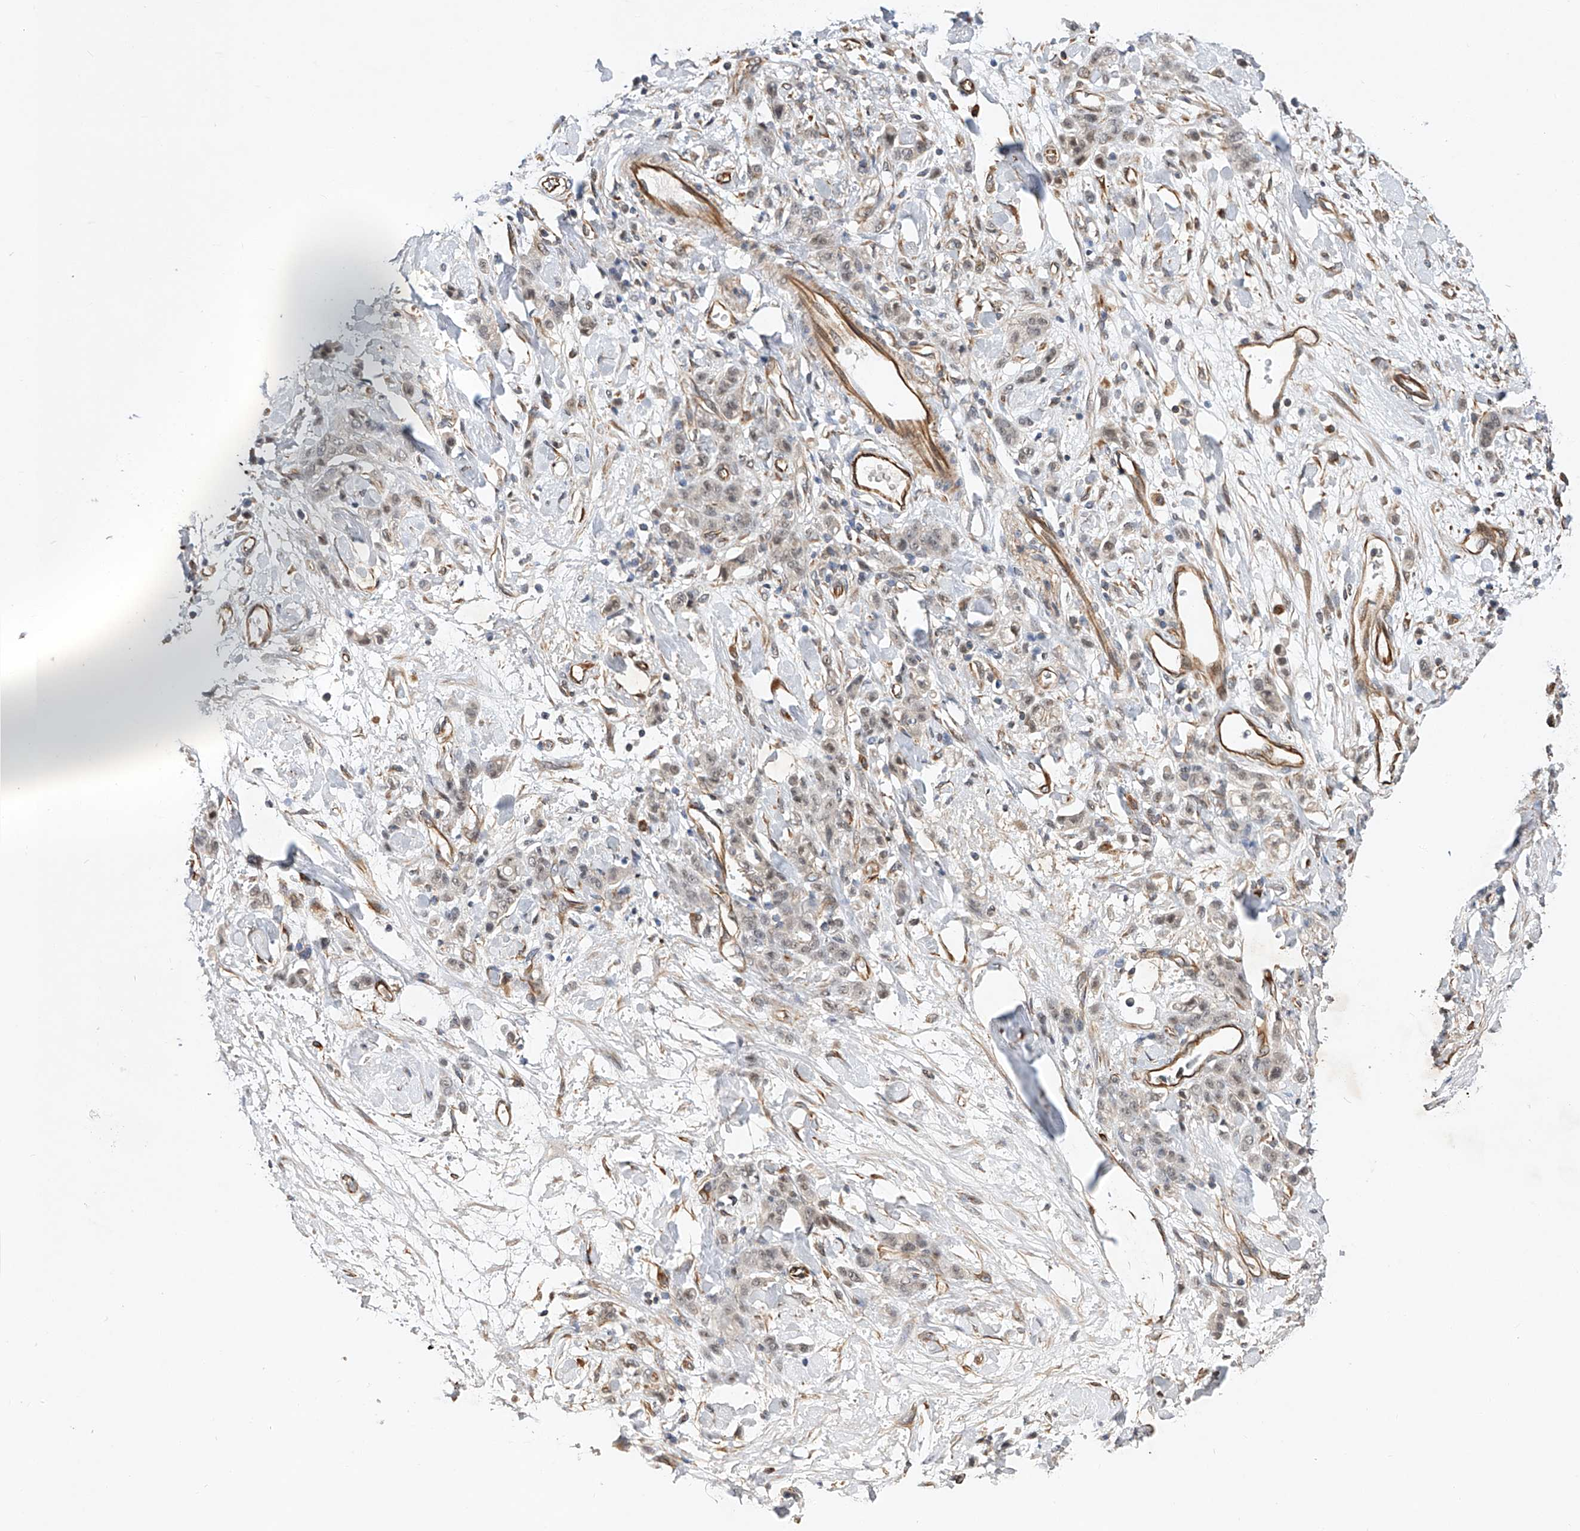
{"staining": {"intensity": "weak", "quantity": "<25%", "location": "nuclear"}, "tissue": "stomach cancer", "cell_type": "Tumor cells", "image_type": "cancer", "snomed": [{"axis": "morphology", "description": "Normal tissue, NOS"}, {"axis": "morphology", "description": "Adenocarcinoma, NOS"}, {"axis": "topography", "description": "Stomach"}], "caption": "A histopathology image of human stomach adenocarcinoma is negative for staining in tumor cells.", "gene": "AMD1", "patient": {"sex": "male", "age": 82}}